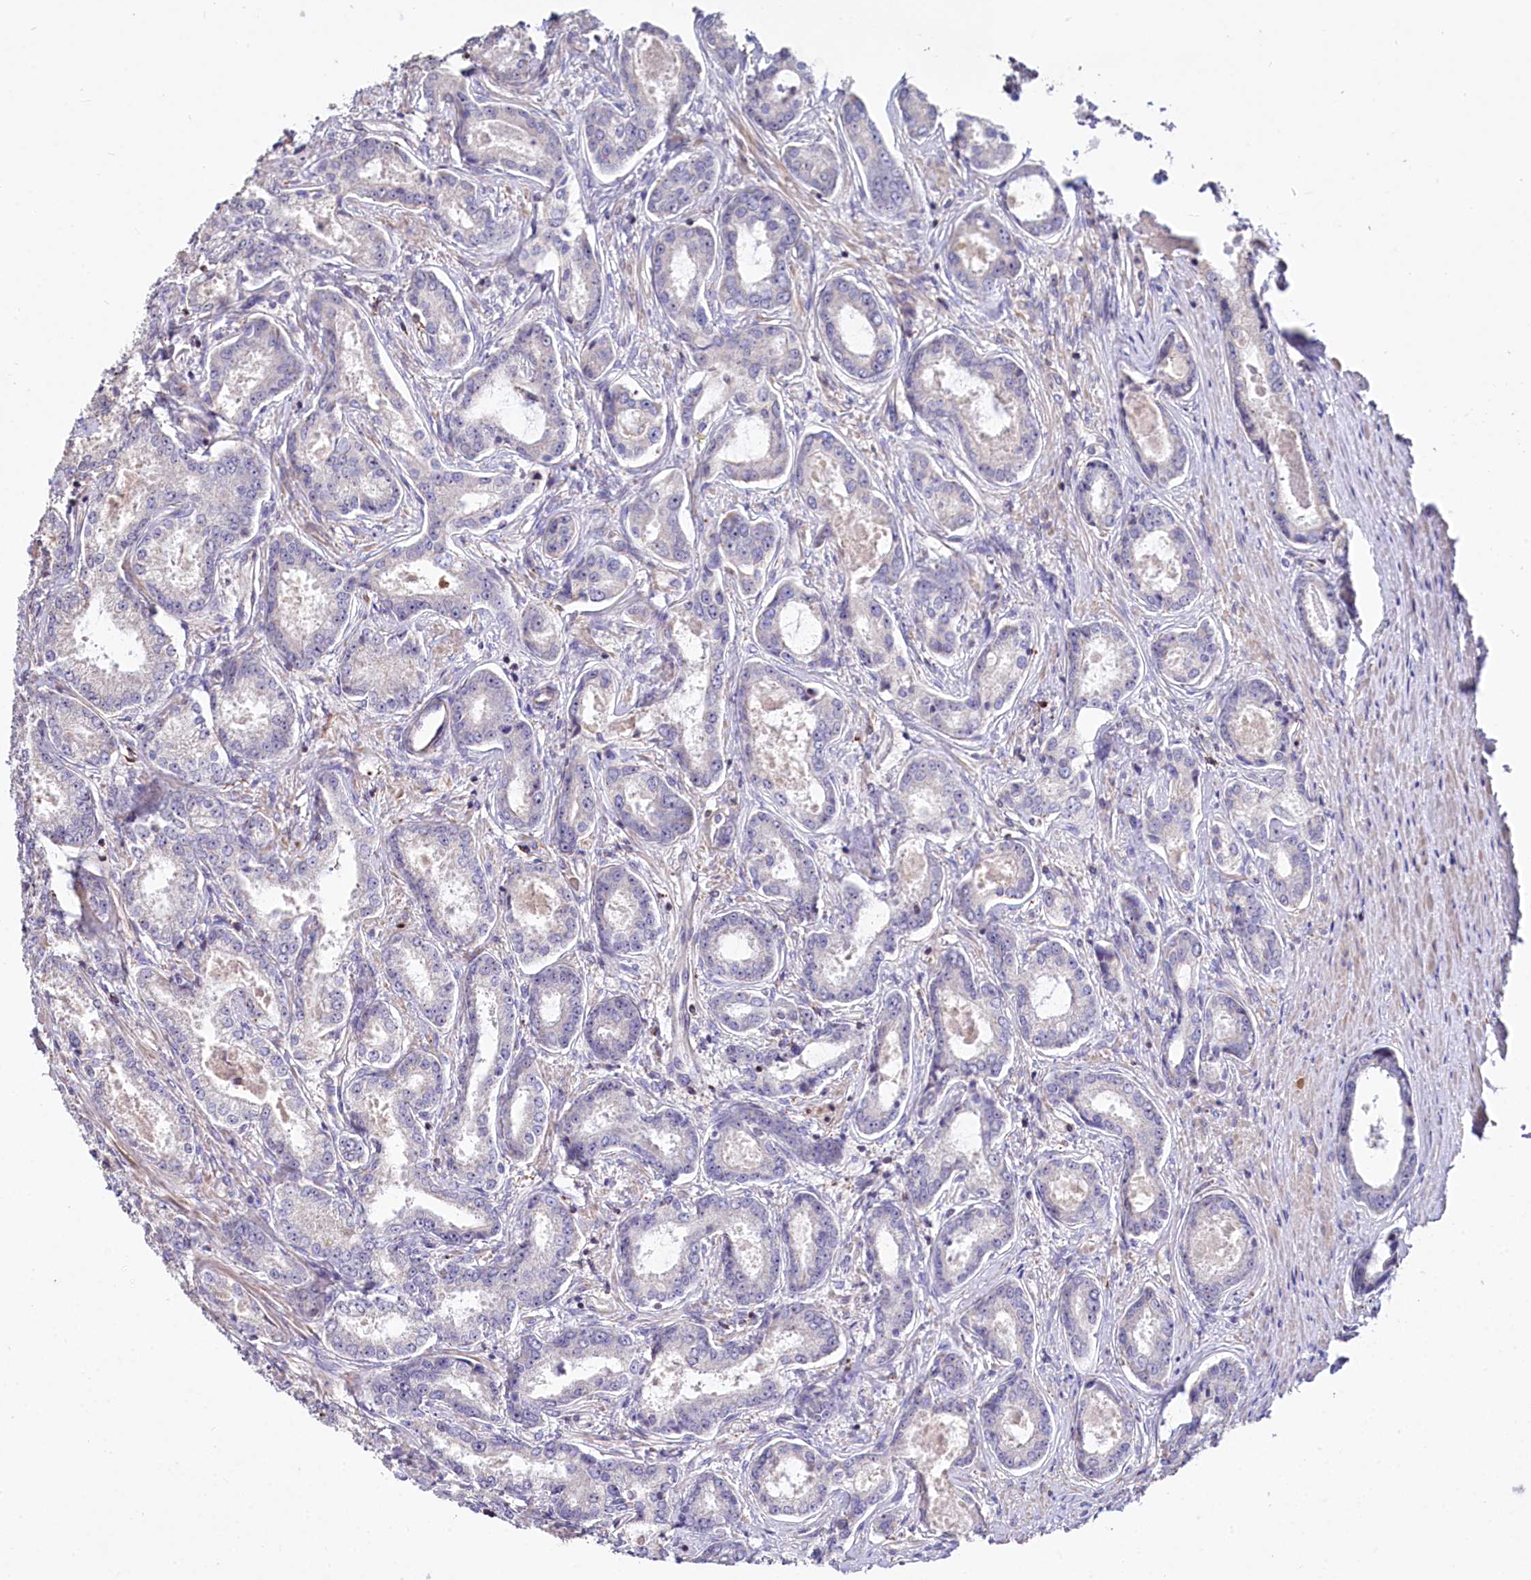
{"staining": {"intensity": "negative", "quantity": "none", "location": "none"}, "tissue": "prostate cancer", "cell_type": "Tumor cells", "image_type": "cancer", "snomed": [{"axis": "morphology", "description": "Adenocarcinoma, Low grade"}, {"axis": "topography", "description": "Prostate"}], "caption": "High power microscopy image of an immunohistochemistry (IHC) histopathology image of prostate cancer (low-grade adenocarcinoma), revealing no significant staining in tumor cells.", "gene": "RPUSD3", "patient": {"sex": "male", "age": 68}}